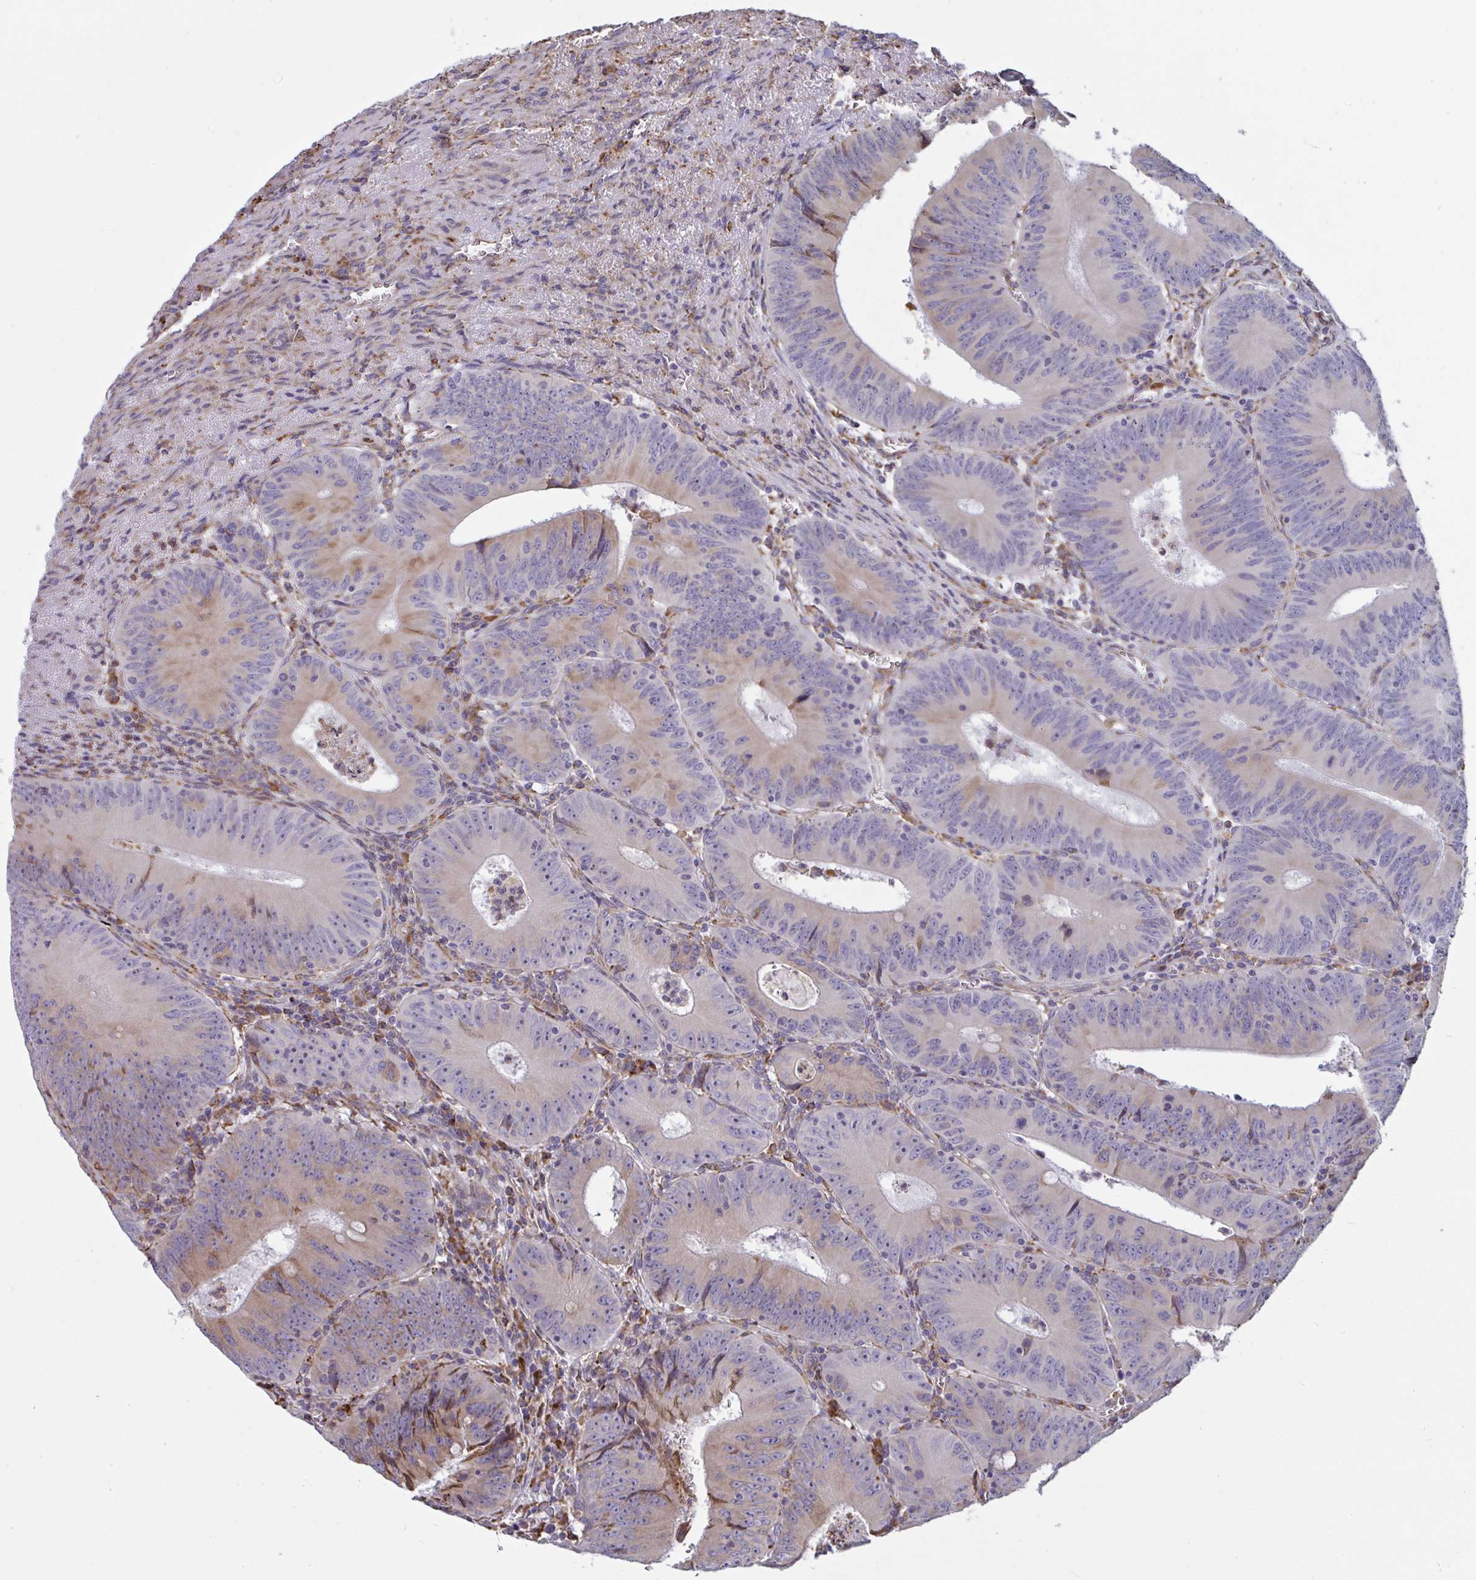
{"staining": {"intensity": "moderate", "quantity": "<25%", "location": "cytoplasmic/membranous"}, "tissue": "colorectal cancer", "cell_type": "Tumor cells", "image_type": "cancer", "snomed": [{"axis": "morphology", "description": "Adenocarcinoma, NOS"}, {"axis": "topography", "description": "Rectum"}], "caption": "Immunohistochemical staining of adenocarcinoma (colorectal) displays low levels of moderate cytoplasmic/membranous staining in about <25% of tumor cells. The protein is shown in brown color, while the nuclei are stained blue.", "gene": "MYMK", "patient": {"sex": "female", "age": 72}}